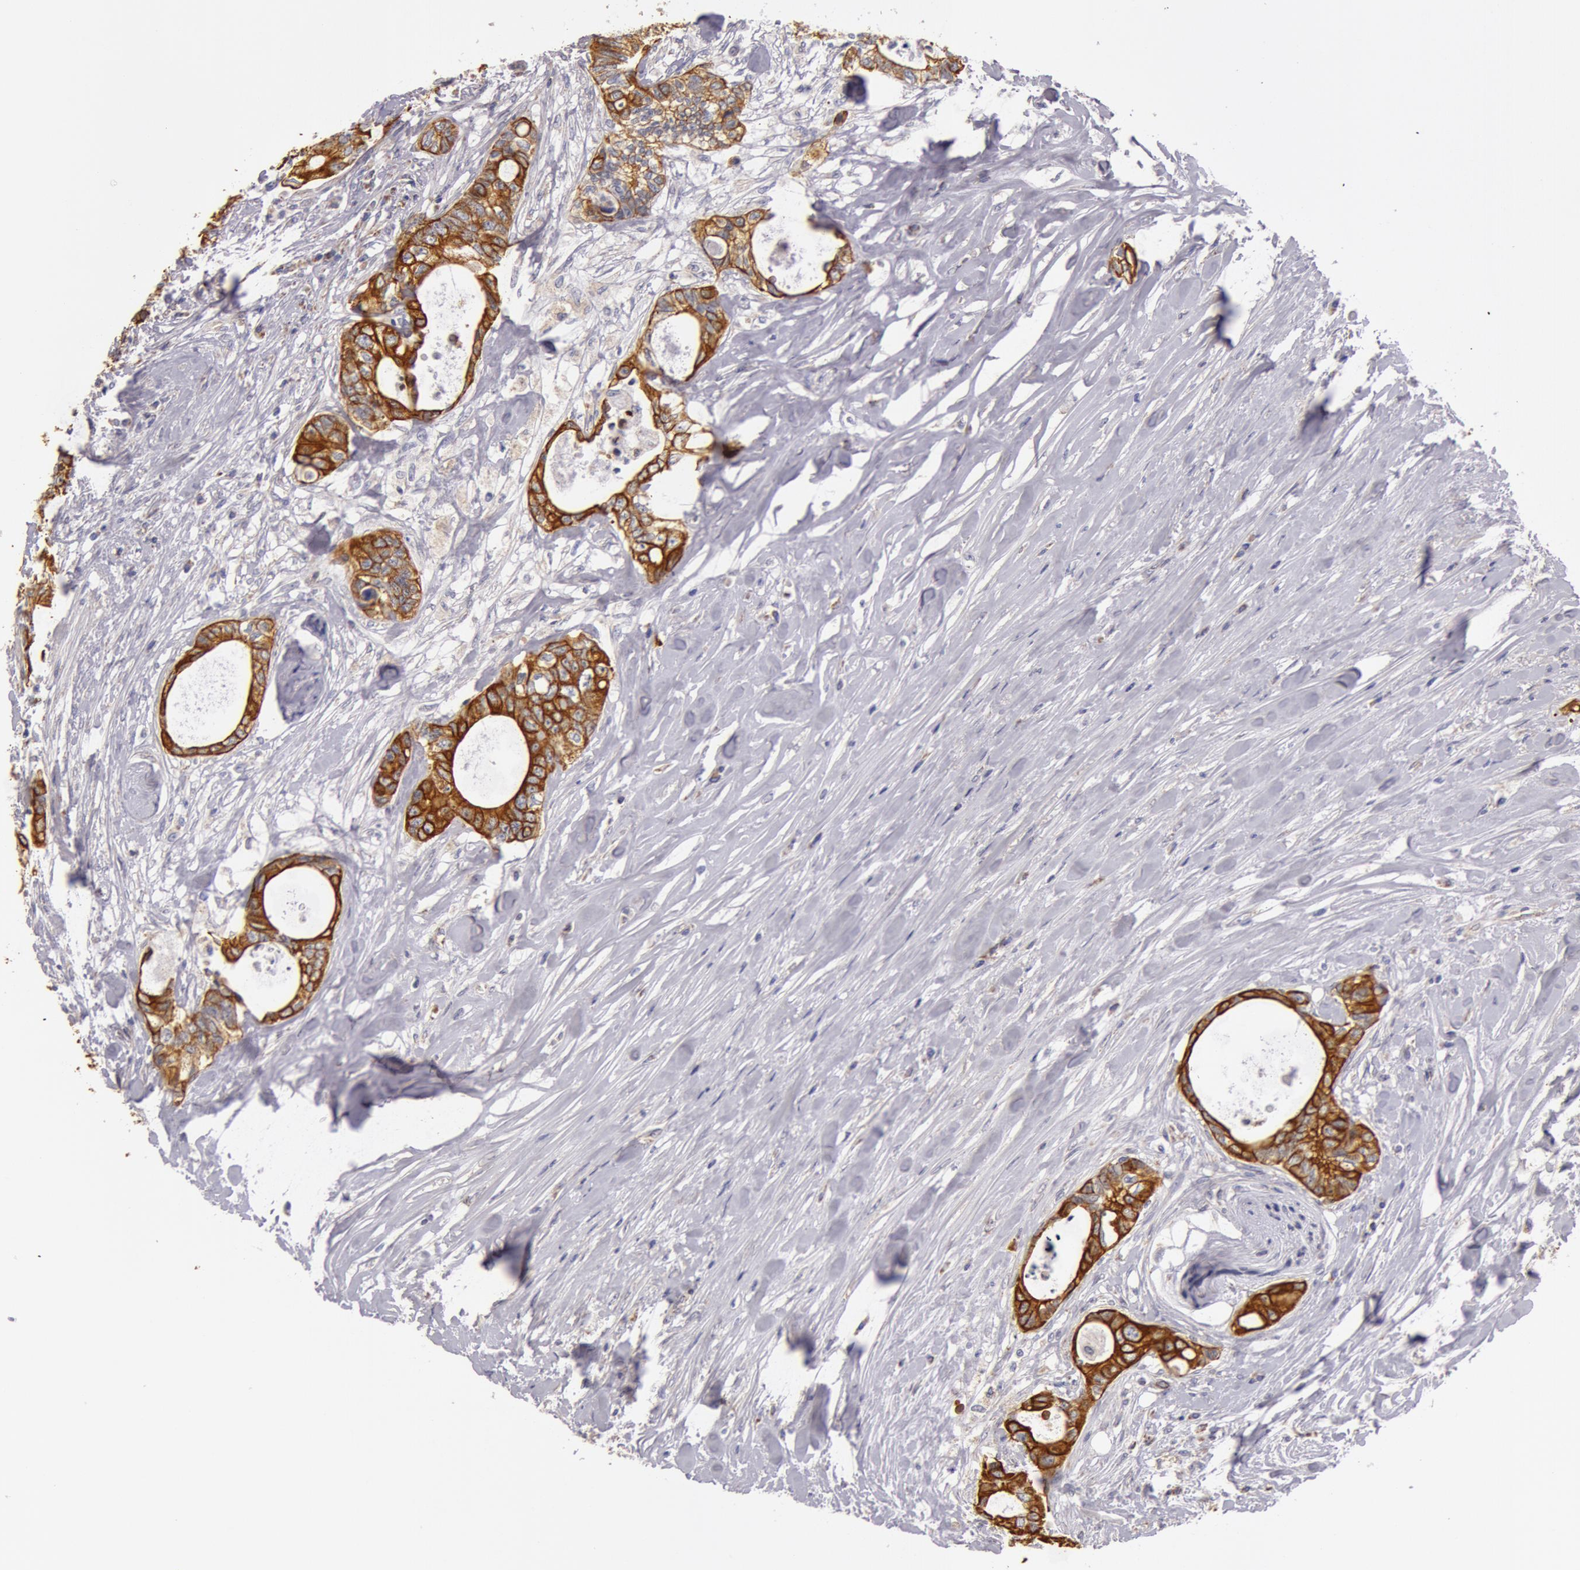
{"staining": {"intensity": "moderate", "quantity": ">75%", "location": "cytoplasmic/membranous"}, "tissue": "colorectal cancer", "cell_type": "Tumor cells", "image_type": "cancer", "snomed": [{"axis": "morphology", "description": "Adenocarcinoma, NOS"}, {"axis": "topography", "description": "Rectum"}], "caption": "Approximately >75% of tumor cells in human colorectal adenocarcinoma demonstrate moderate cytoplasmic/membranous protein expression as visualized by brown immunohistochemical staining.", "gene": "KRT18", "patient": {"sex": "female", "age": 57}}